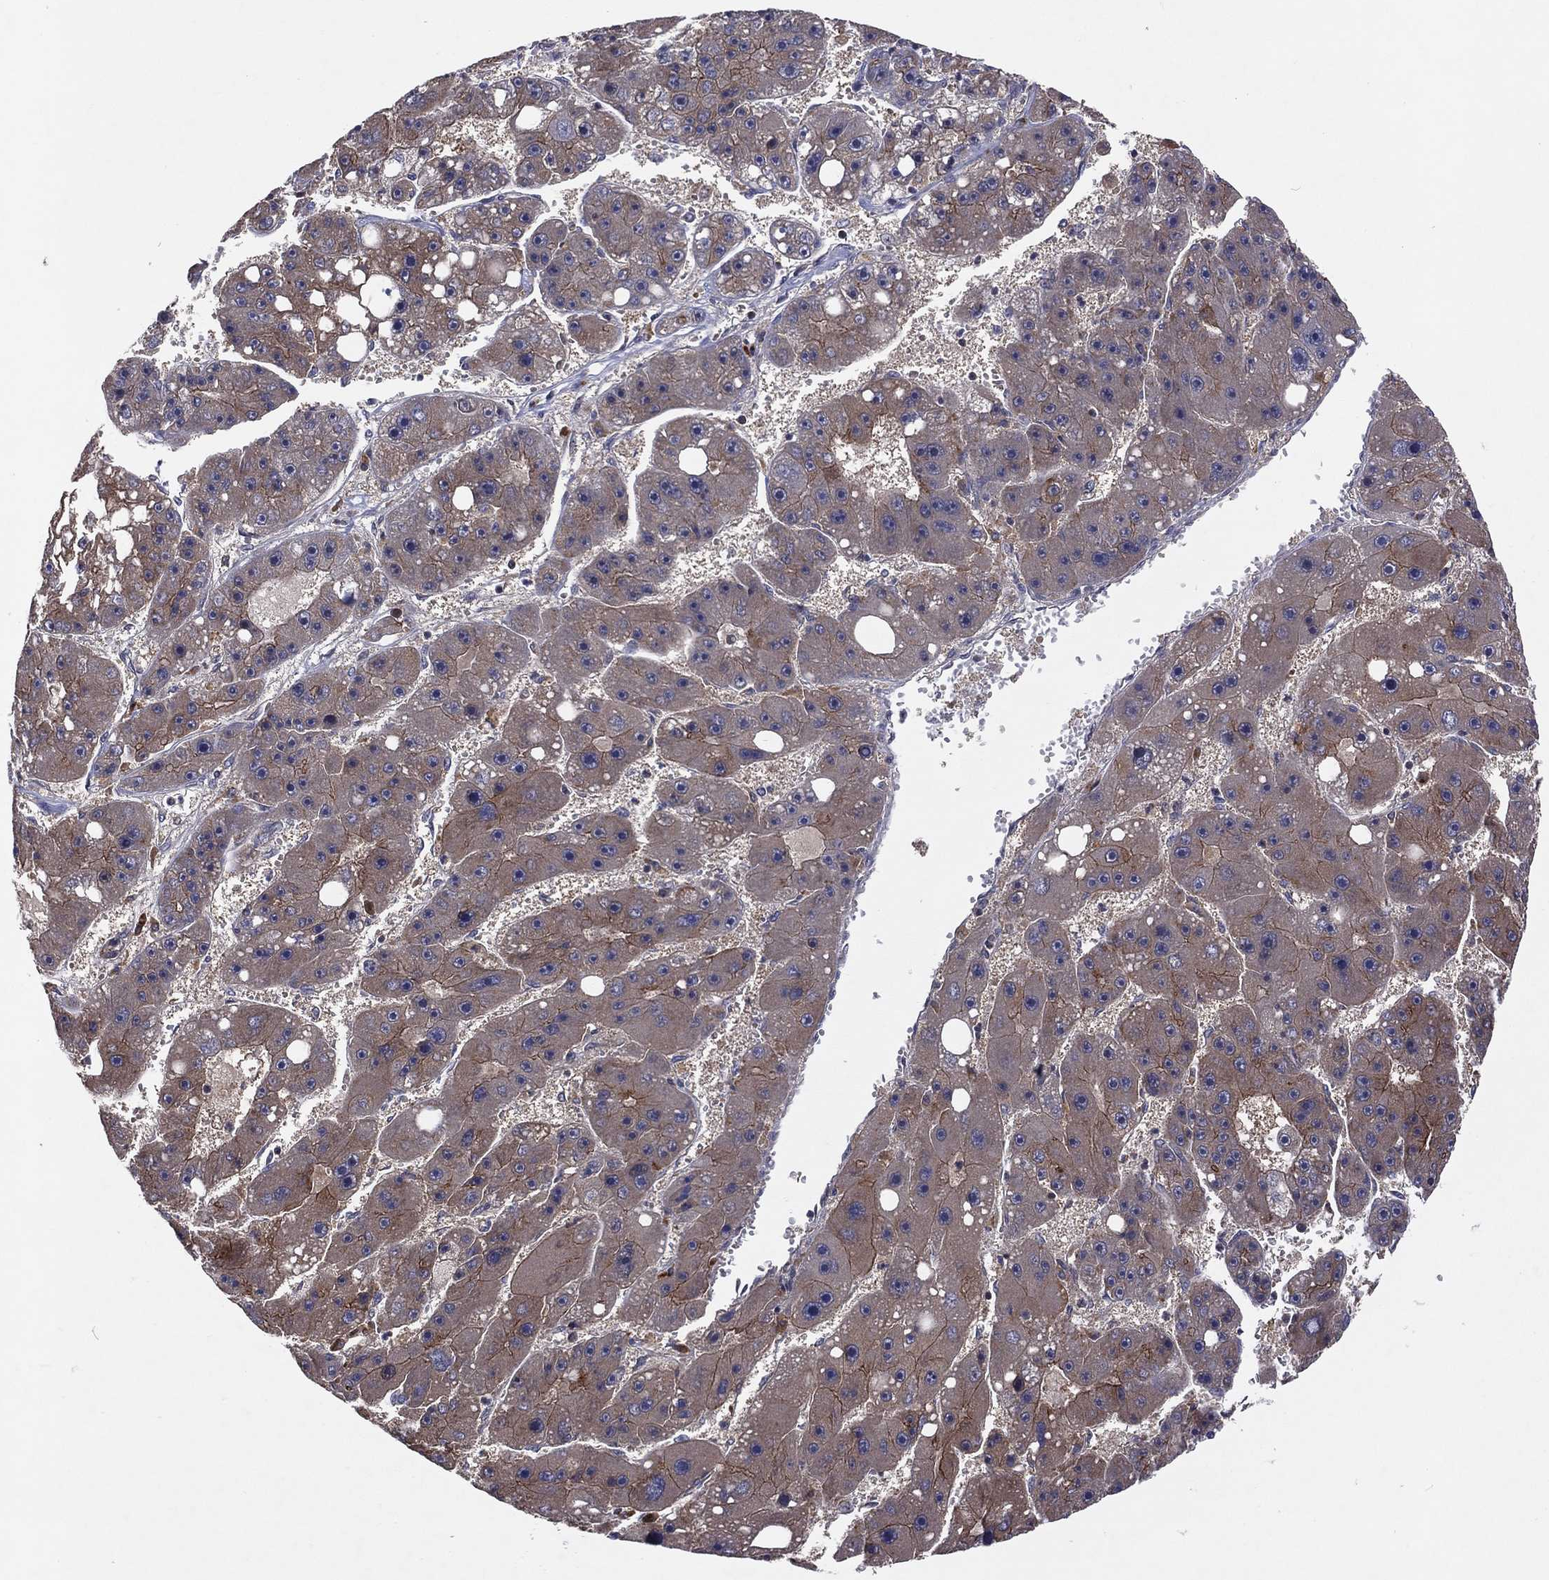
{"staining": {"intensity": "moderate", "quantity": "25%-75%", "location": "cytoplasmic/membranous"}, "tissue": "liver cancer", "cell_type": "Tumor cells", "image_type": "cancer", "snomed": [{"axis": "morphology", "description": "Carcinoma, Hepatocellular, NOS"}, {"axis": "topography", "description": "Liver"}], "caption": "Immunohistochemical staining of human hepatocellular carcinoma (liver) displays medium levels of moderate cytoplasmic/membranous expression in approximately 25%-75% of tumor cells.", "gene": "STARD3", "patient": {"sex": "female", "age": 61}}